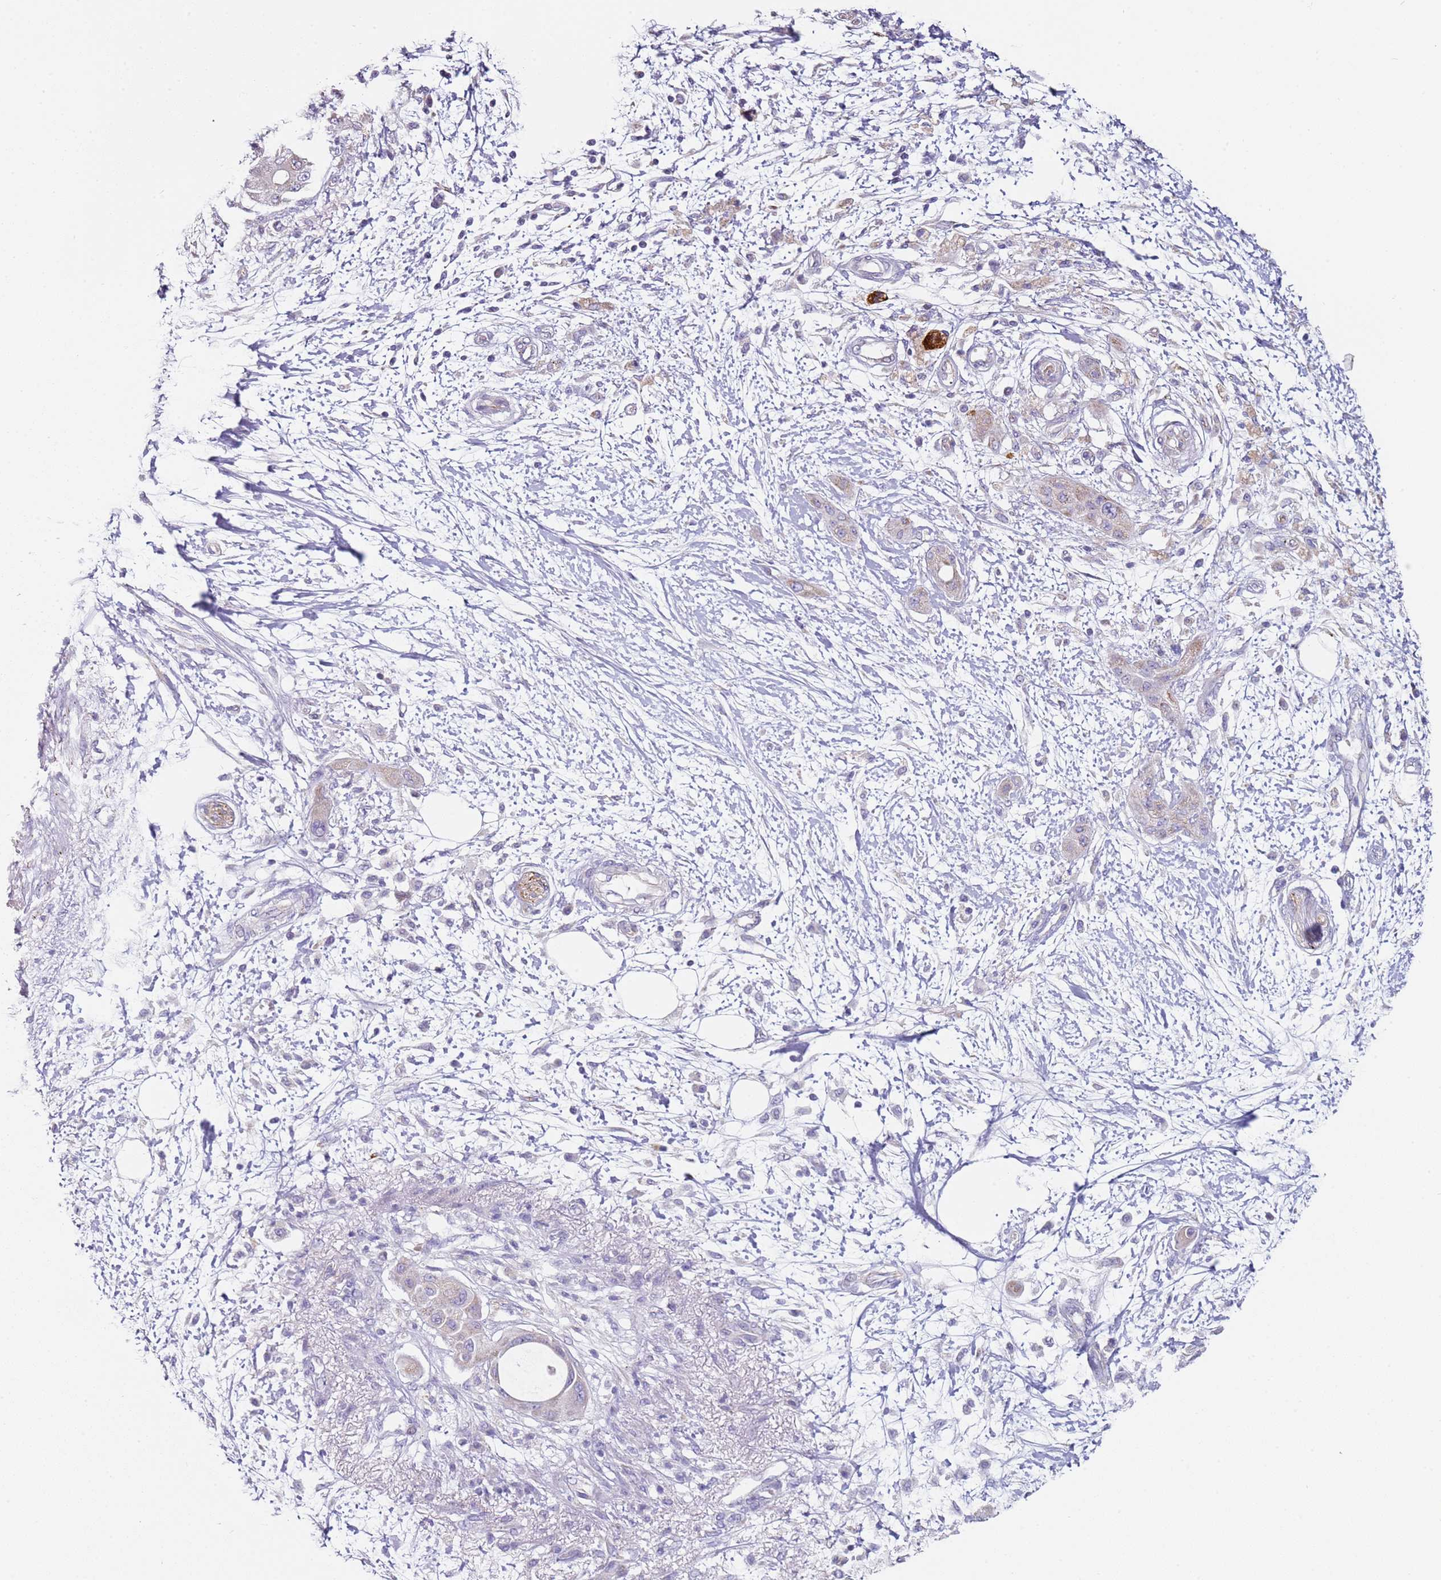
{"staining": {"intensity": "negative", "quantity": "none", "location": "none"}, "tissue": "pancreatic cancer", "cell_type": "Tumor cells", "image_type": "cancer", "snomed": [{"axis": "morphology", "description": "Adenocarcinoma, NOS"}, {"axis": "topography", "description": "Pancreas"}], "caption": "Adenocarcinoma (pancreatic) was stained to show a protein in brown. There is no significant staining in tumor cells. Nuclei are stained in blue.", "gene": "ALS2", "patient": {"sex": "male", "age": 68}}